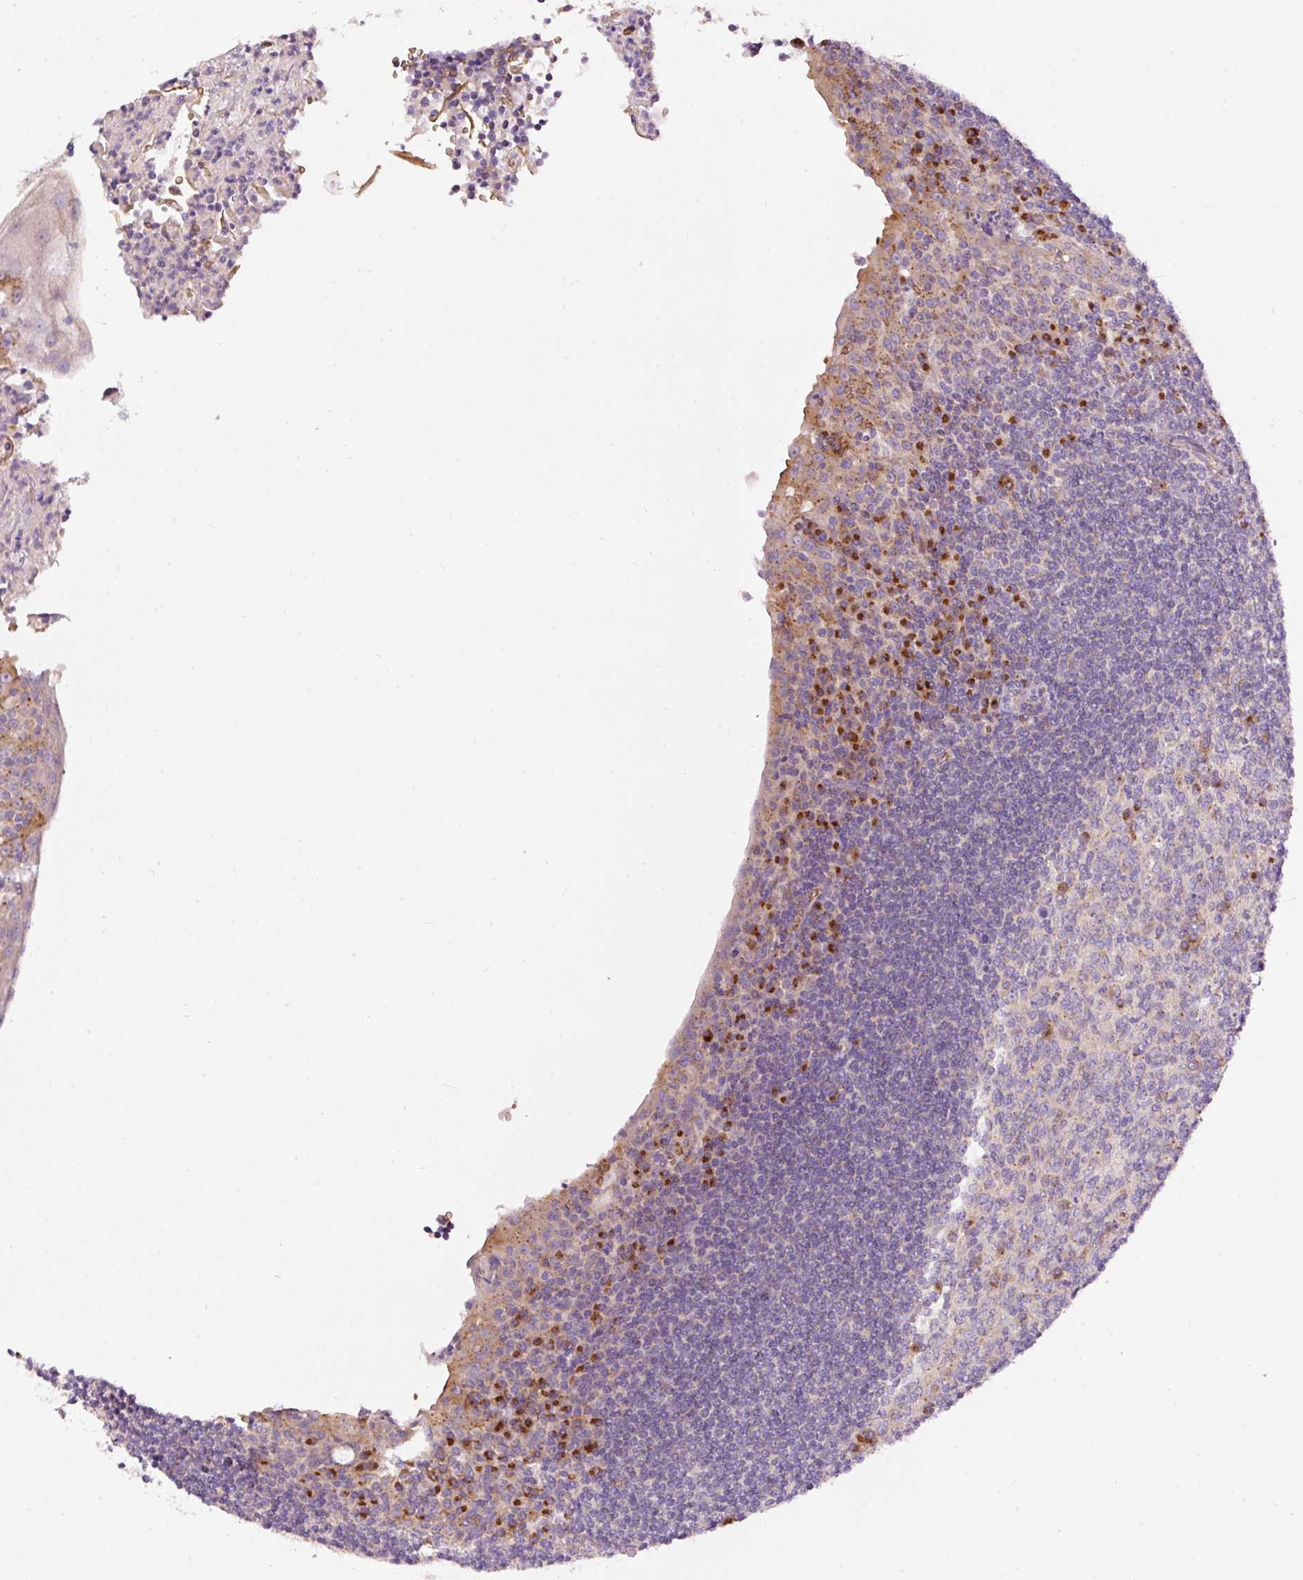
{"staining": {"intensity": "strong", "quantity": "<25%", "location": "cytoplasmic/membranous"}, "tissue": "tonsil", "cell_type": "Germinal center cells", "image_type": "normal", "snomed": [{"axis": "morphology", "description": "Normal tissue, NOS"}, {"axis": "topography", "description": "Tonsil"}], "caption": "The photomicrograph exhibits staining of normal tonsil, revealing strong cytoplasmic/membranous protein staining (brown color) within germinal center cells.", "gene": "PRRC2A", "patient": {"sex": "male", "age": 27}}